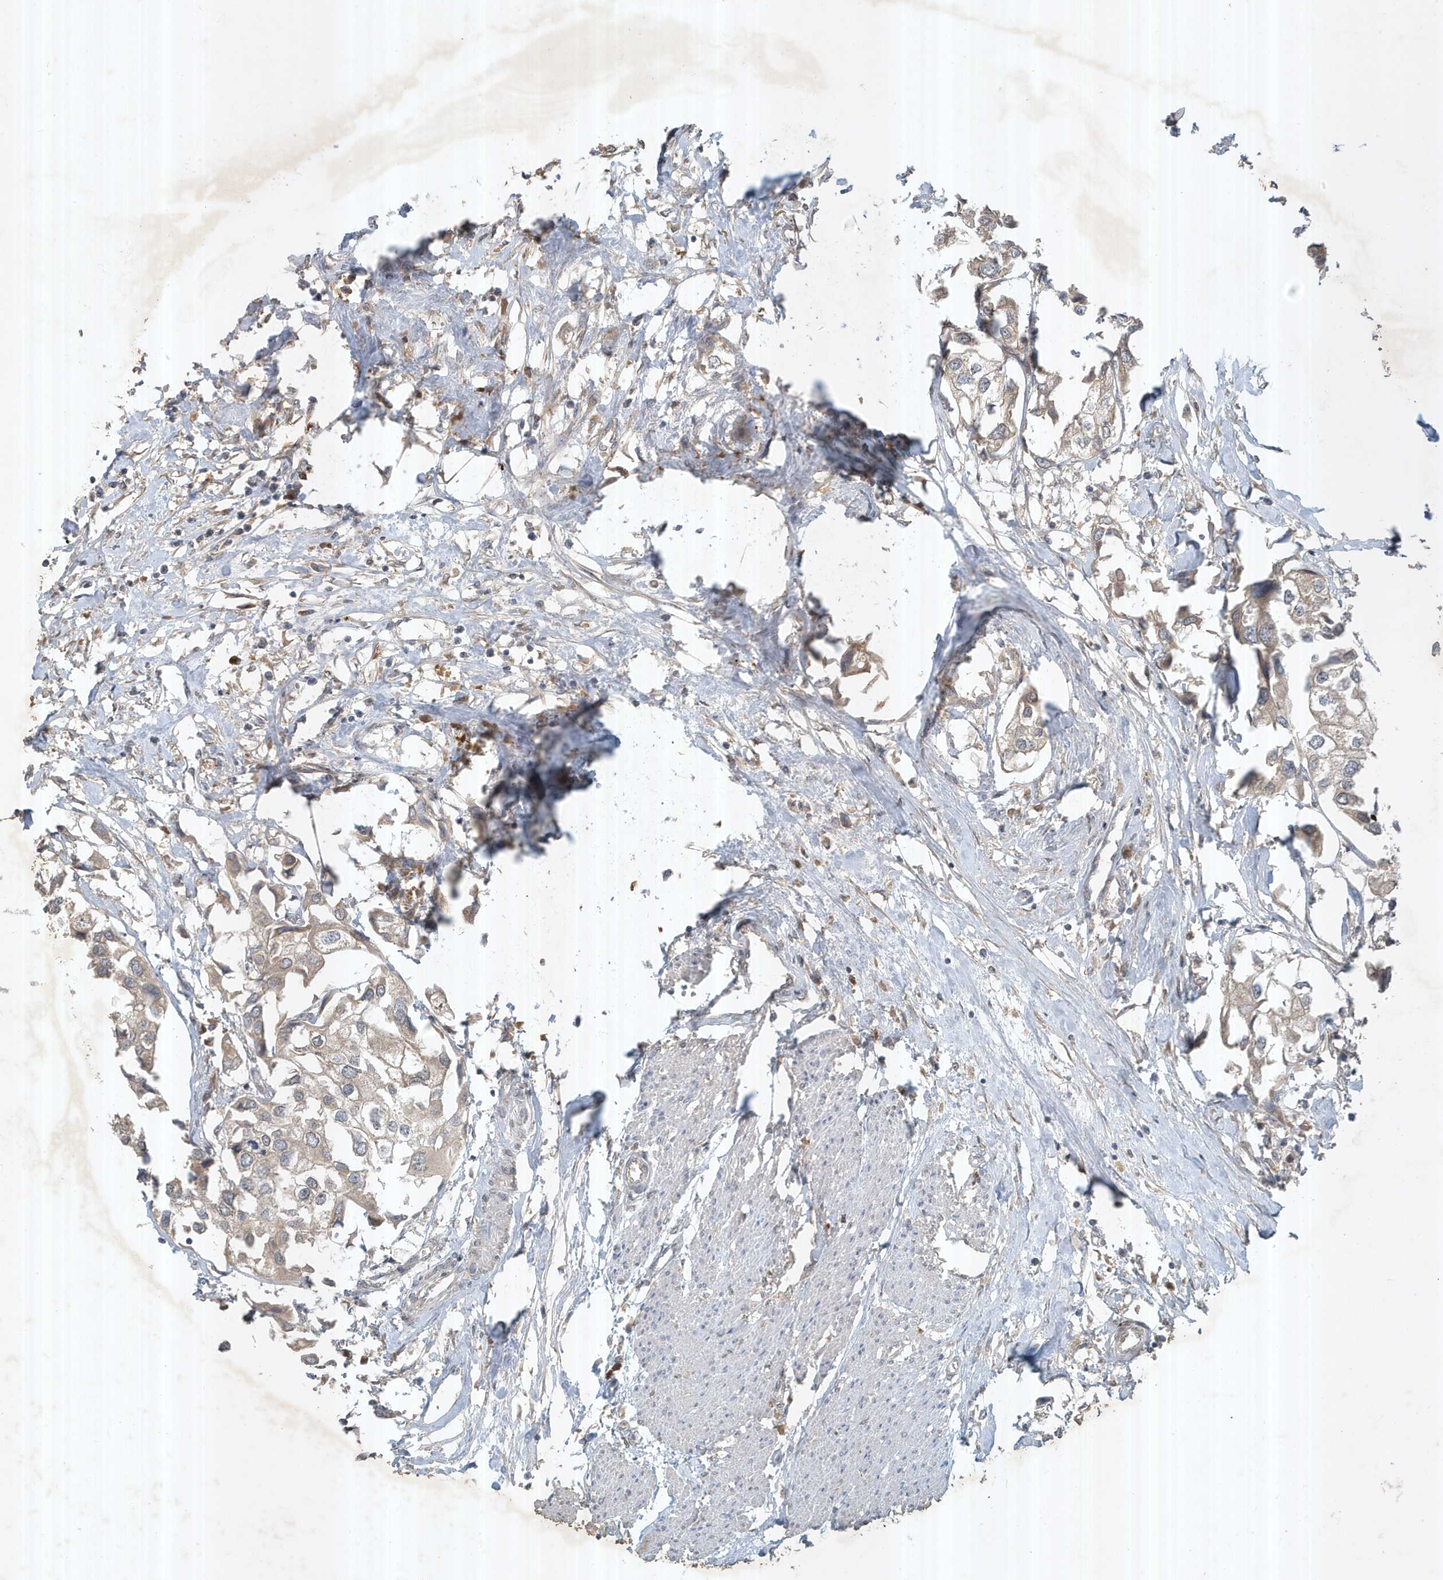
{"staining": {"intensity": "negative", "quantity": "none", "location": "none"}, "tissue": "urothelial cancer", "cell_type": "Tumor cells", "image_type": "cancer", "snomed": [{"axis": "morphology", "description": "Urothelial carcinoma, High grade"}, {"axis": "topography", "description": "Urinary bladder"}], "caption": "High-grade urothelial carcinoma was stained to show a protein in brown. There is no significant expression in tumor cells. The staining was performed using DAB to visualize the protein expression in brown, while the nuclei were stained in blue with hematoxylin (Magnification: 20x).", "gene": "ABCB9", "patient": {"sex": "male", "age": 64}}